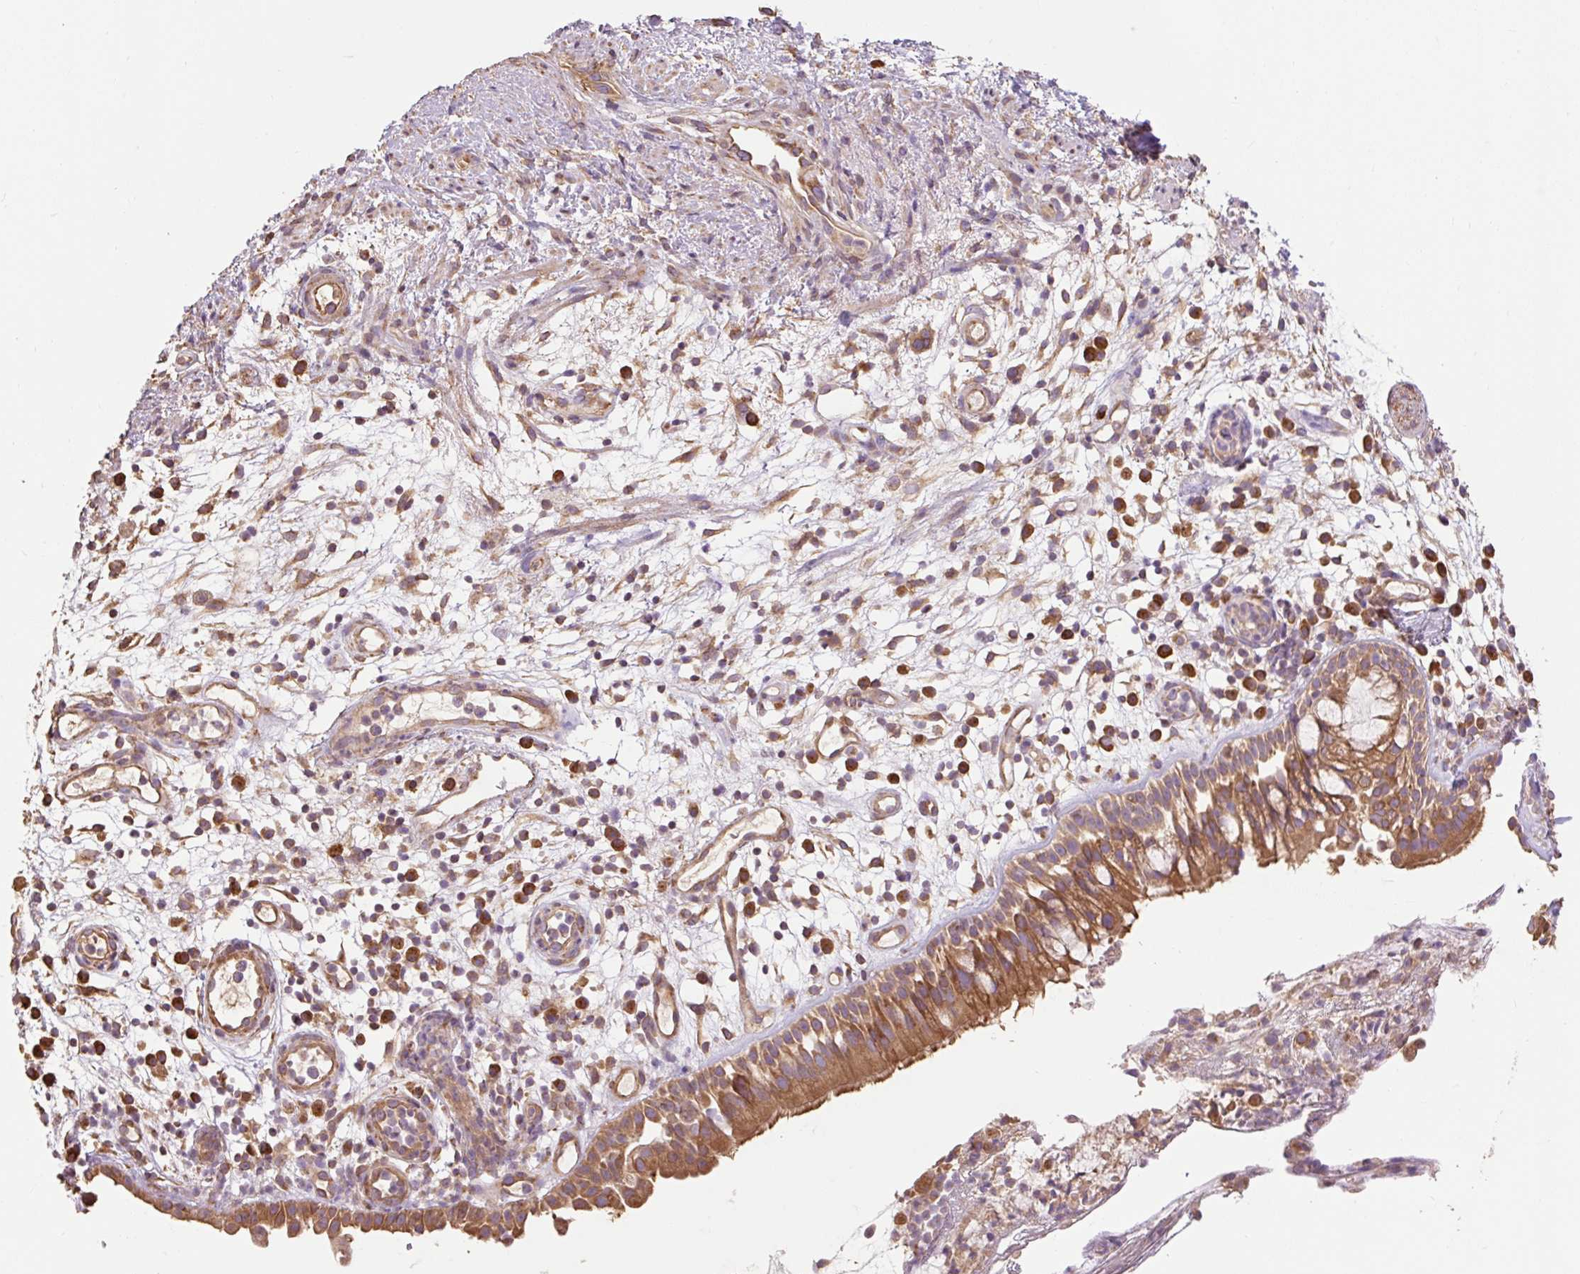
{"staining": {"intensity": "strong", "quantity": "25%-75%", "location": "cytoplasmic/membranous"}, "tissue": "nasopharynx", "cell_type": "Respiratory epithelial cells", "image_type": "normal", "snomed": [{"axis": "morphology", "description": "Normal tissue, NOS"}, {"axis": "morphology", "description": "Inflammation, NOS"}, {"axis": "topography", "description": "Nasopharynx"}], "caption": "A high amount of strong cytoplasmic/membranous expression is appreciated in approximately 25%-75% of respiratory epithelial cells in benign nasopharynx. (Stains: DAB (3,3'-diaminobenzidine) in brown, nuclei in blue, Microscopy: brightfield microscopy at high magnification).", "gene": "DESI1", "patient": {"sex": "male", "age": 54}}